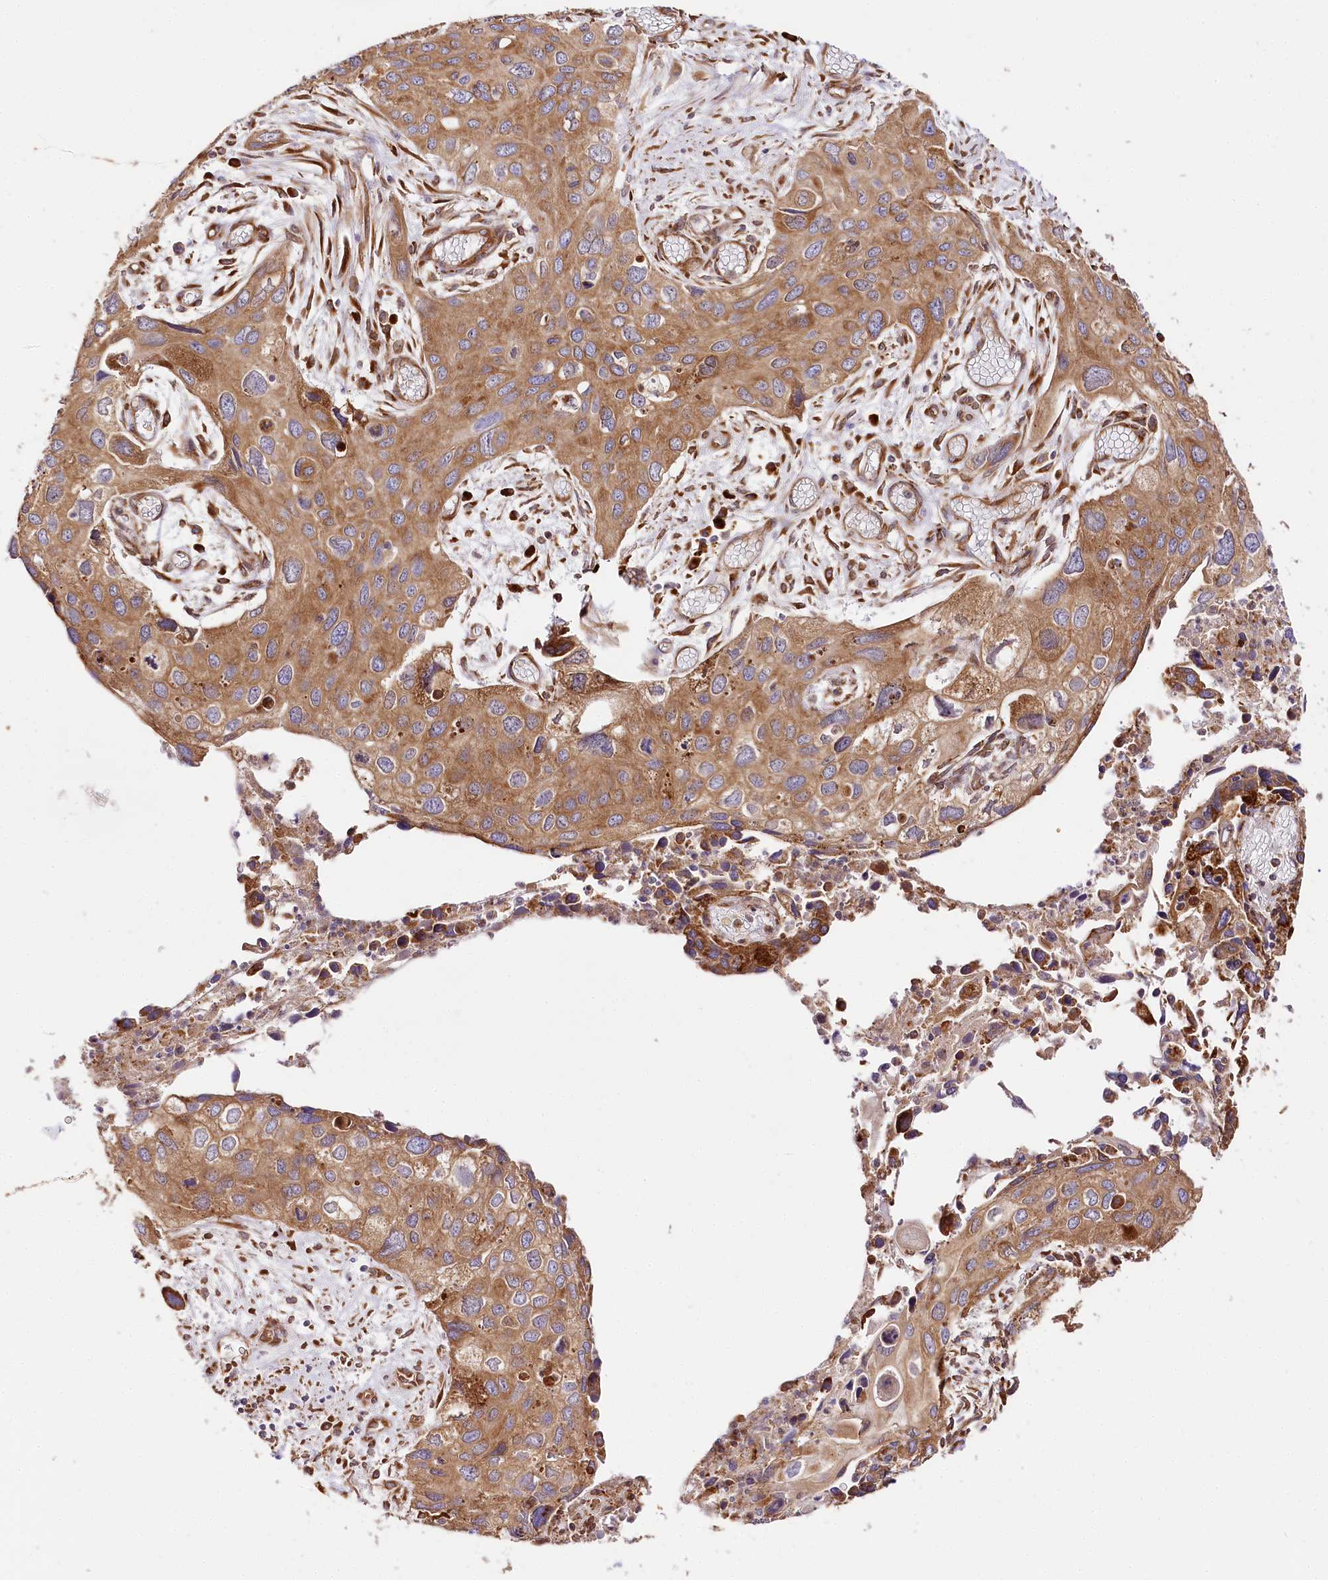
{"staining": {"intensity": "moderate", "quantity": ">75%", "location": "cytoplasmic/membranous"}, "tissue": "cervical cancer", "cell_type": "Tumor cells", "image_type": "cancer", "snomed": [{"axis": "morphology", "description": "Squamous cell carcinoma, NOS"}, {"axis": "topography", "description": "Cervix"}], "caption": "Immunohistochemistry (DAB (3,3'-diaminobenzidine)) staining of cervical squamous cell carcinoma shows moderate cytoplasmic/membranous protein staining in about >75% of tumor cells.", "gene": "CNPY2", "patient": {"sex": "female", "age": 55}}